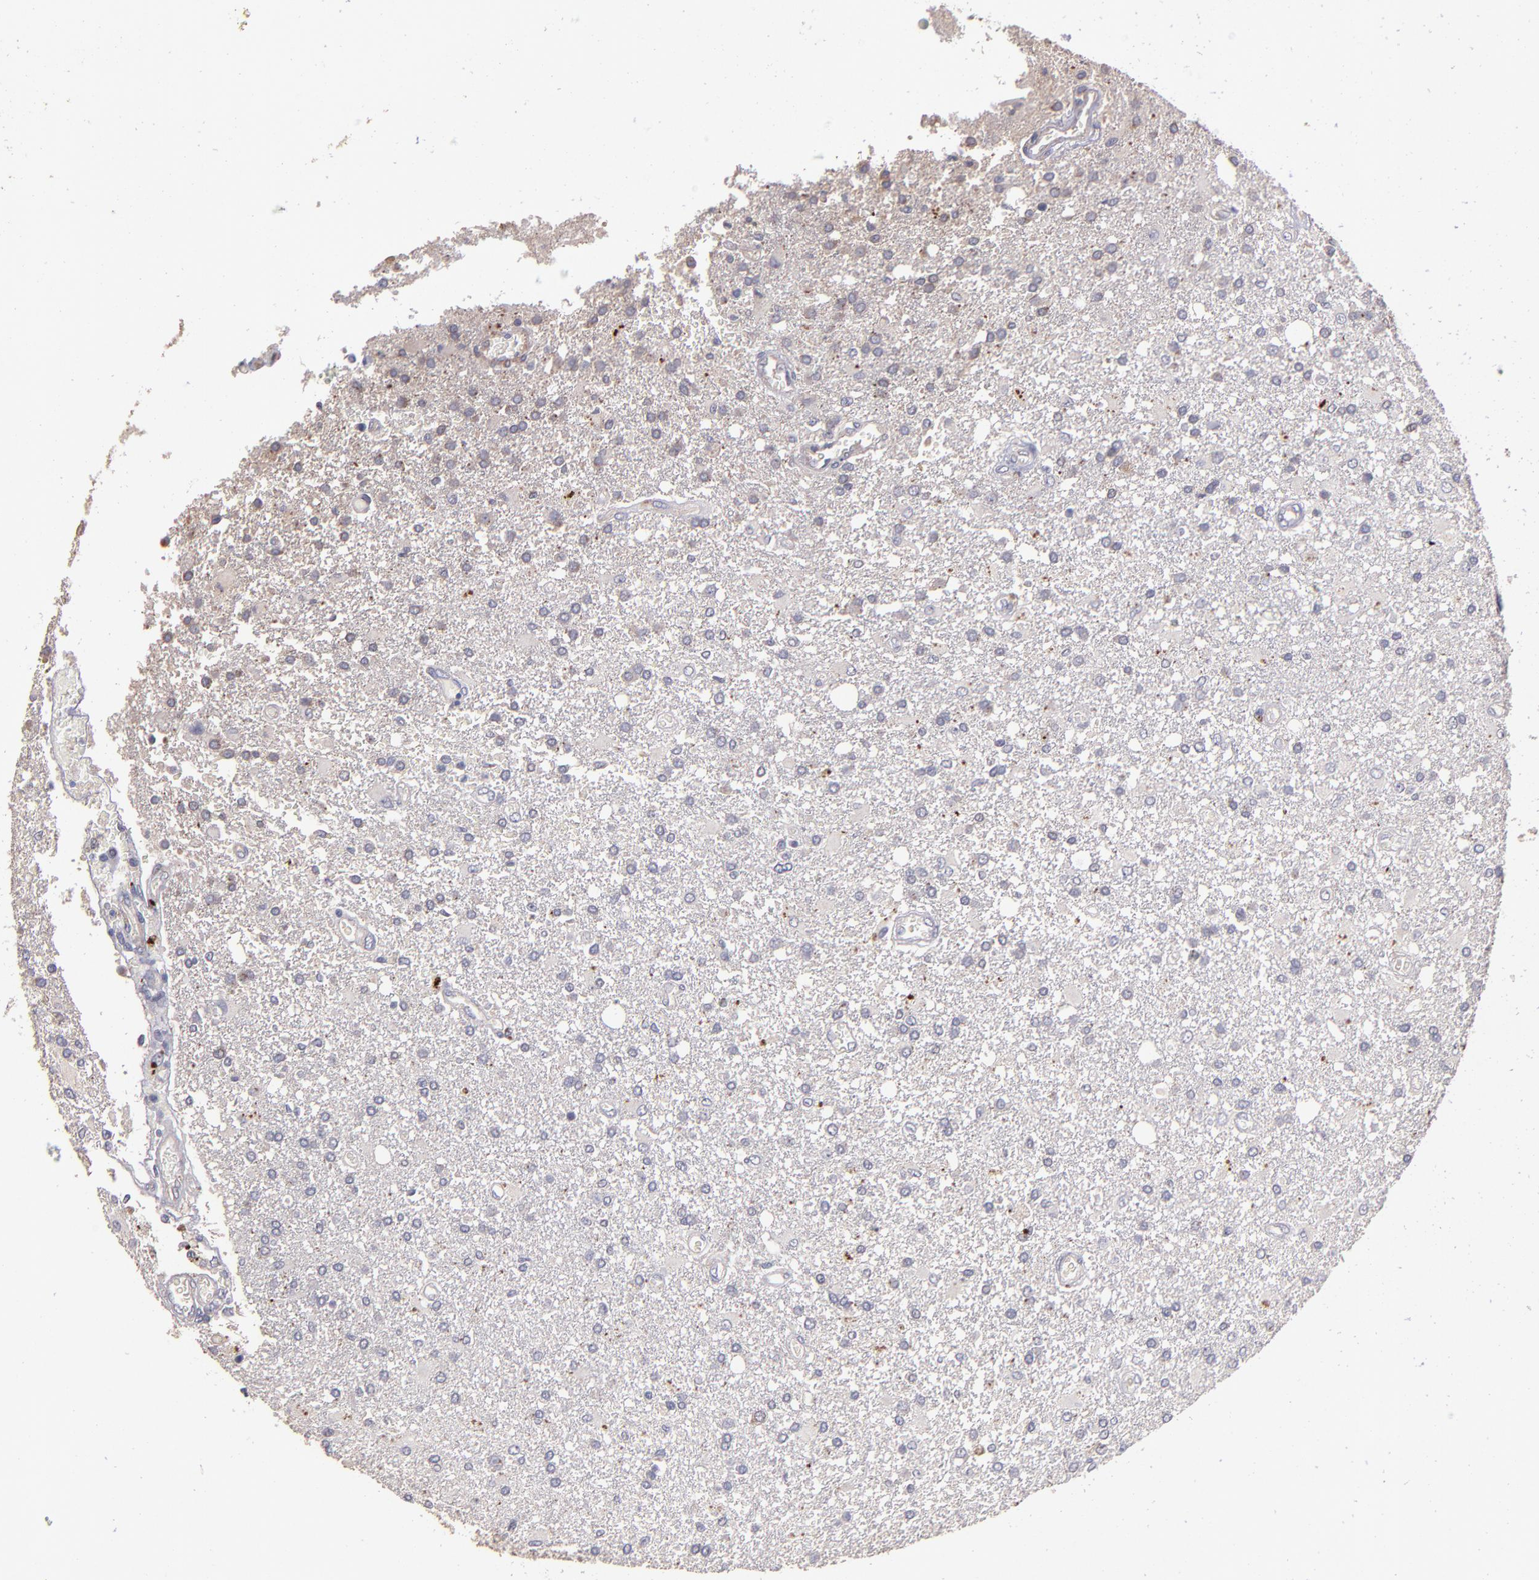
{"staining": {"intensity": "negative", "quantity": "none", "location": "none"}, "tissue": "glioma", "cell_type": "Tumor cells", "image_type": "cancer", "snomed": [{"axis": "morphology", "description": "Glioma, malignant, High grade"}, {"axis": "topography", "description": "Cerebral cortex"}], "caption": "Immunohistochemistry (IHC) micrograph of human glioma stained for a protein (brown), which exhibits no expression in tumor cells.", "gene": "MAGEE1", "patient": {"sex": "male", "age": 79}}